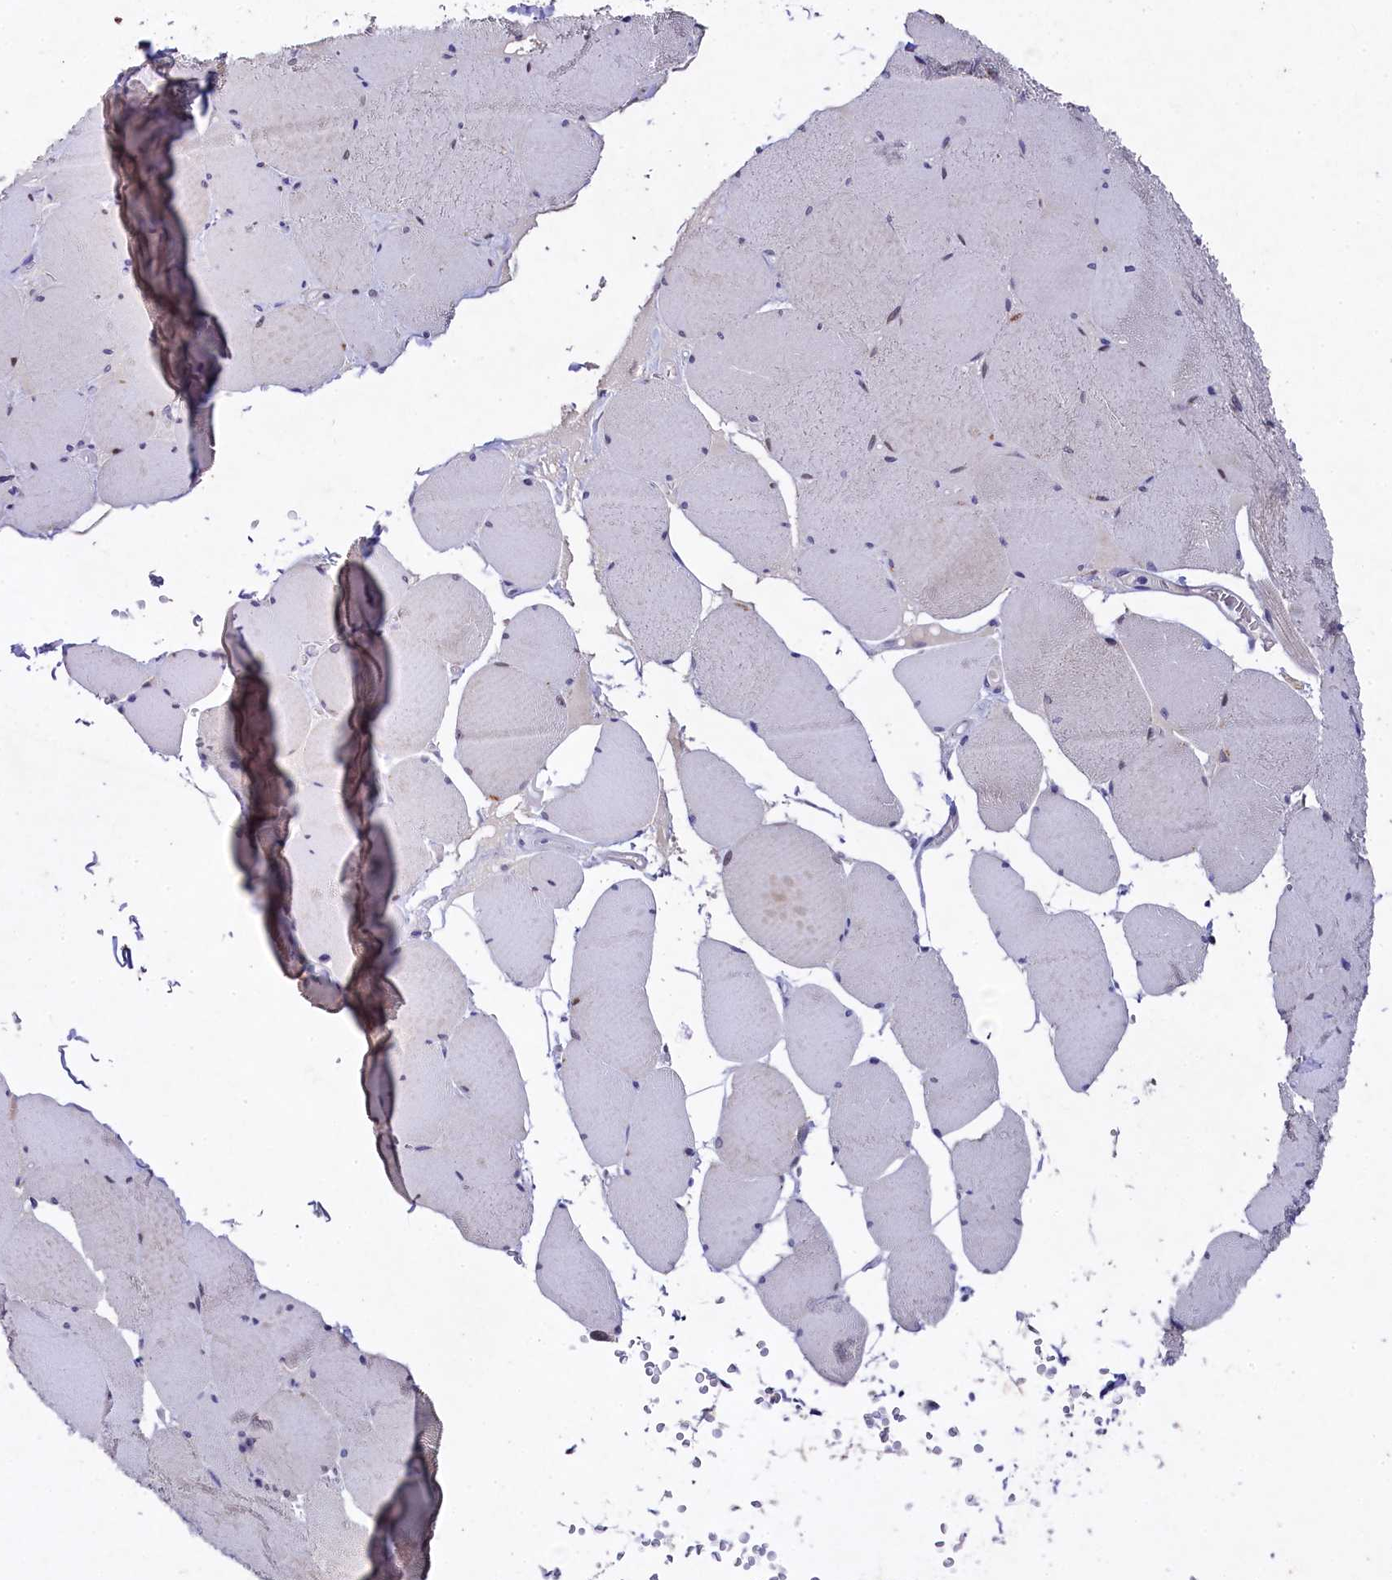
{"staining": {"intensity": "weak", "quantity": "<25%", "location": "nuclear"}, "tissue": "skeletal muscle", "cell_type": "Myocytes", "image_type": "normal", "snomed": [{"axis": "morphology", "description": "Normal tissue, NOS"}, {"axis": "topography", "description": "Skeletal muscle"}, {"axis": "topography", "description": "Head-Neck"}], "caption": "Human skeletal muscle stained for a protein using IHC reveals no expression in myocytes.", "gene": "TGDS", "patient": {"sex": "male", "age": 66}}